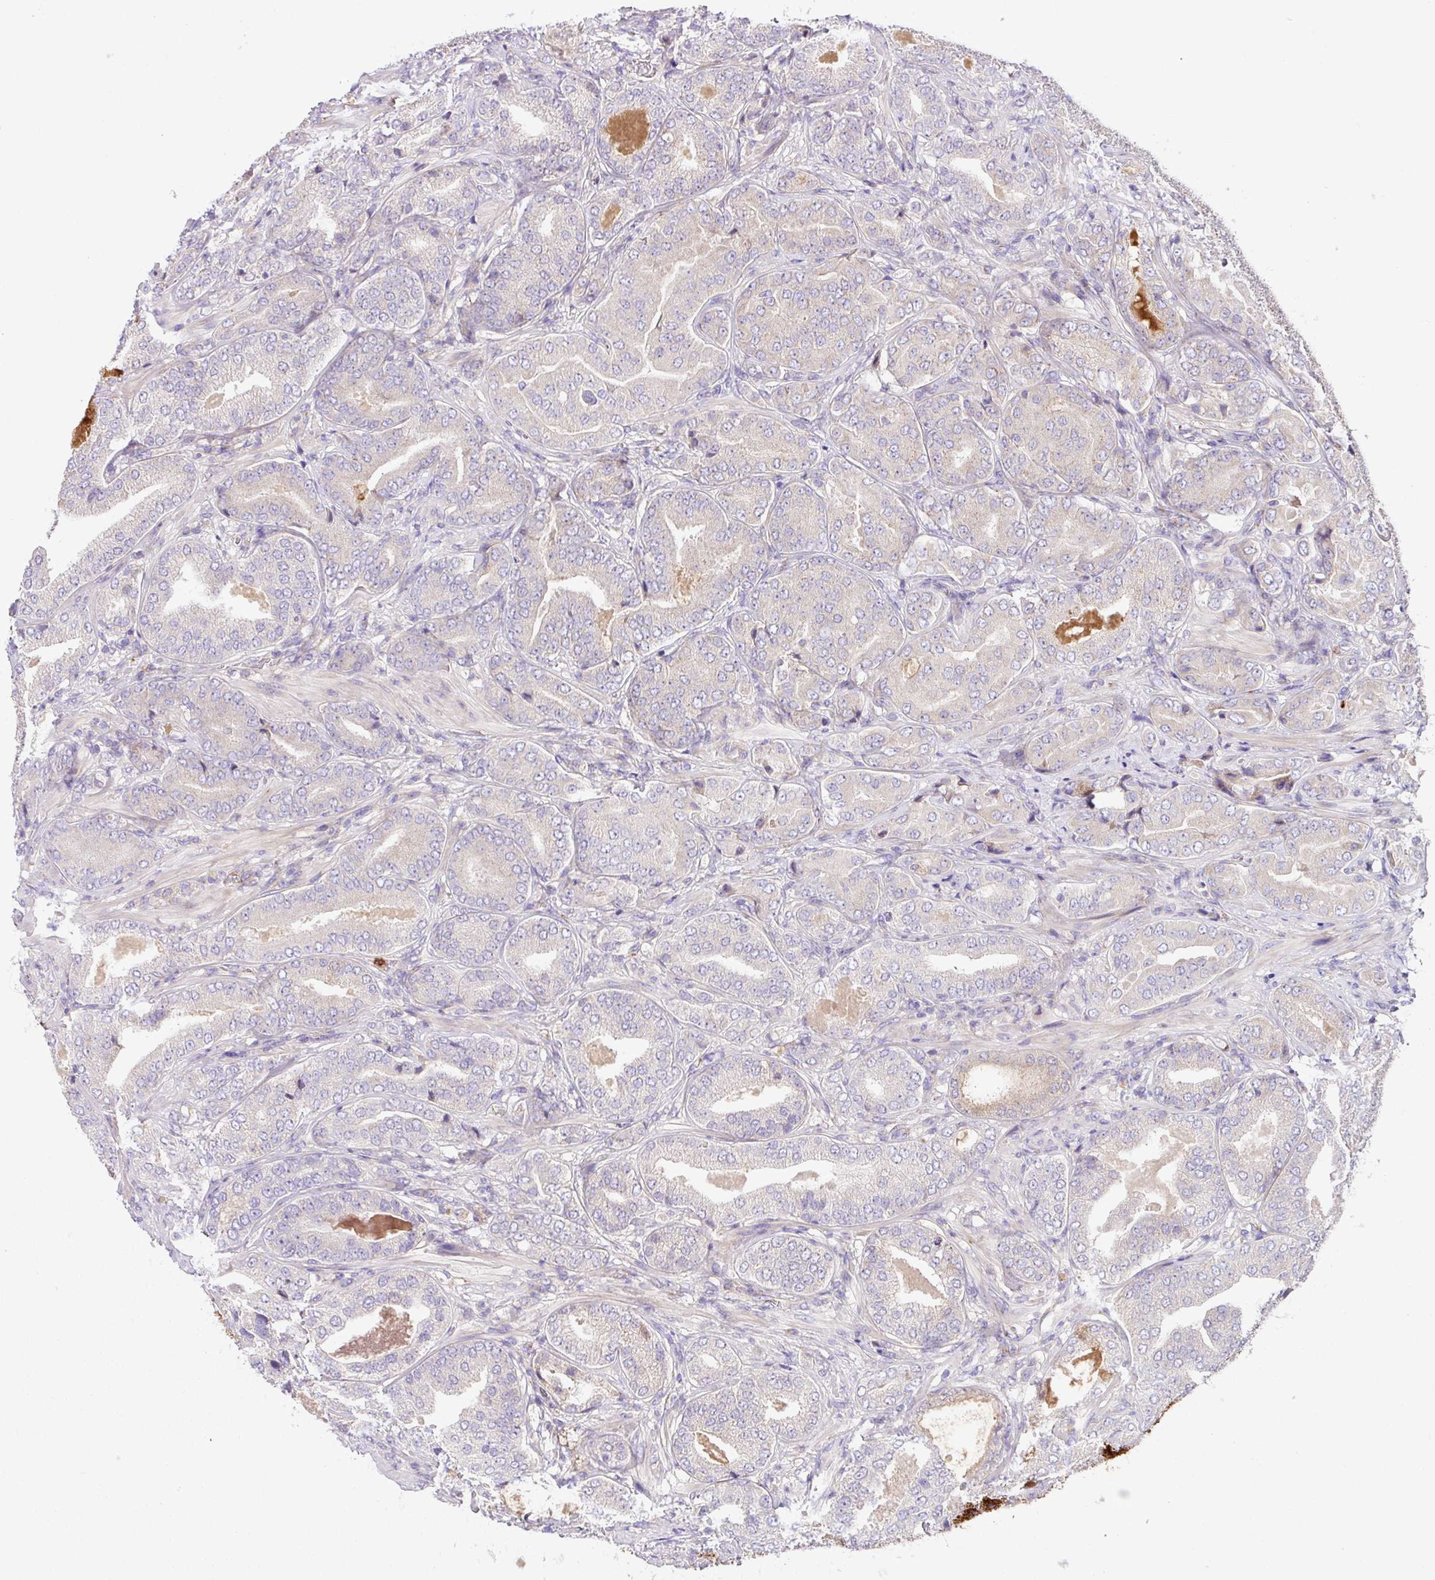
{"staining": {"intensity": "negative", "quantity": "none", "location": "none"}, "tissue": "prostate cancer", "cell_type": "Tumor cells", "image_type": "cancer", "snomed": [{"axis": "morphology", "description": "Adenocarcinoma, High grade"}, {"axis": "topography", "description": "Prostate"}], "caption": "This is an IHC photomicrograph of adenocarcinoma (high-grade) (prostate). There is no staining in tumor cells.", "gene": "CRISP3", "patient": {"sex": "male", "age": 63}}